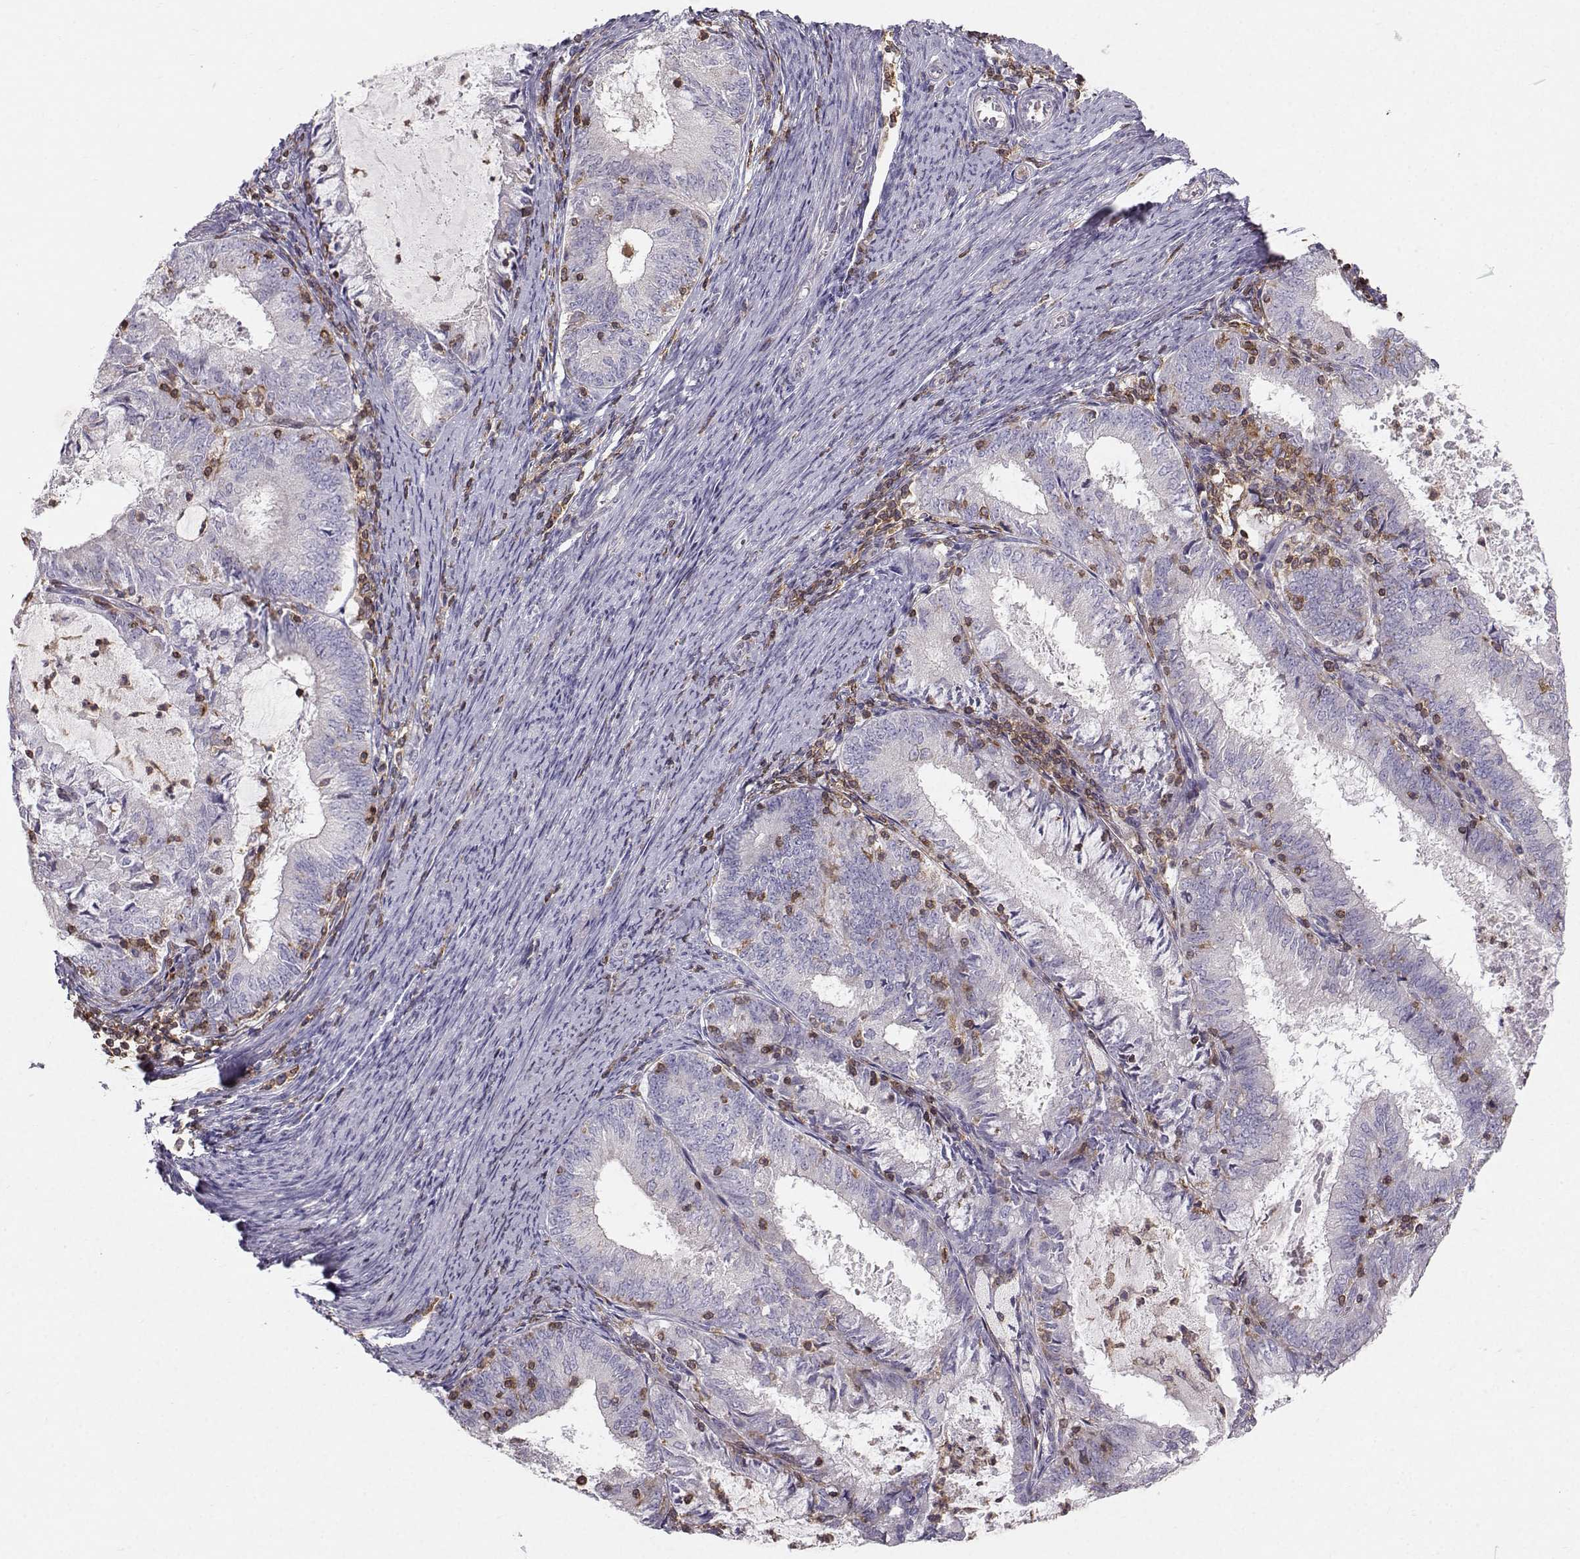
{"staining": {"intensity": "negative", "quantity": "none", "location": "none"}, "tissue": "endometrial cancer", "cell_type": "Tumor cells", "image_type": "cancer", "snomed": [{"axis": "morphology", "description": "Adenocarcinoma, NOS"}, {"axis": "topography", "description": "Endometrium"}], "caption": "Tumor cells are negative for brown protein staining in endometrial cancer.", "gene": "ZBTB32", "patient": {"sex": "female", "age": 57}}